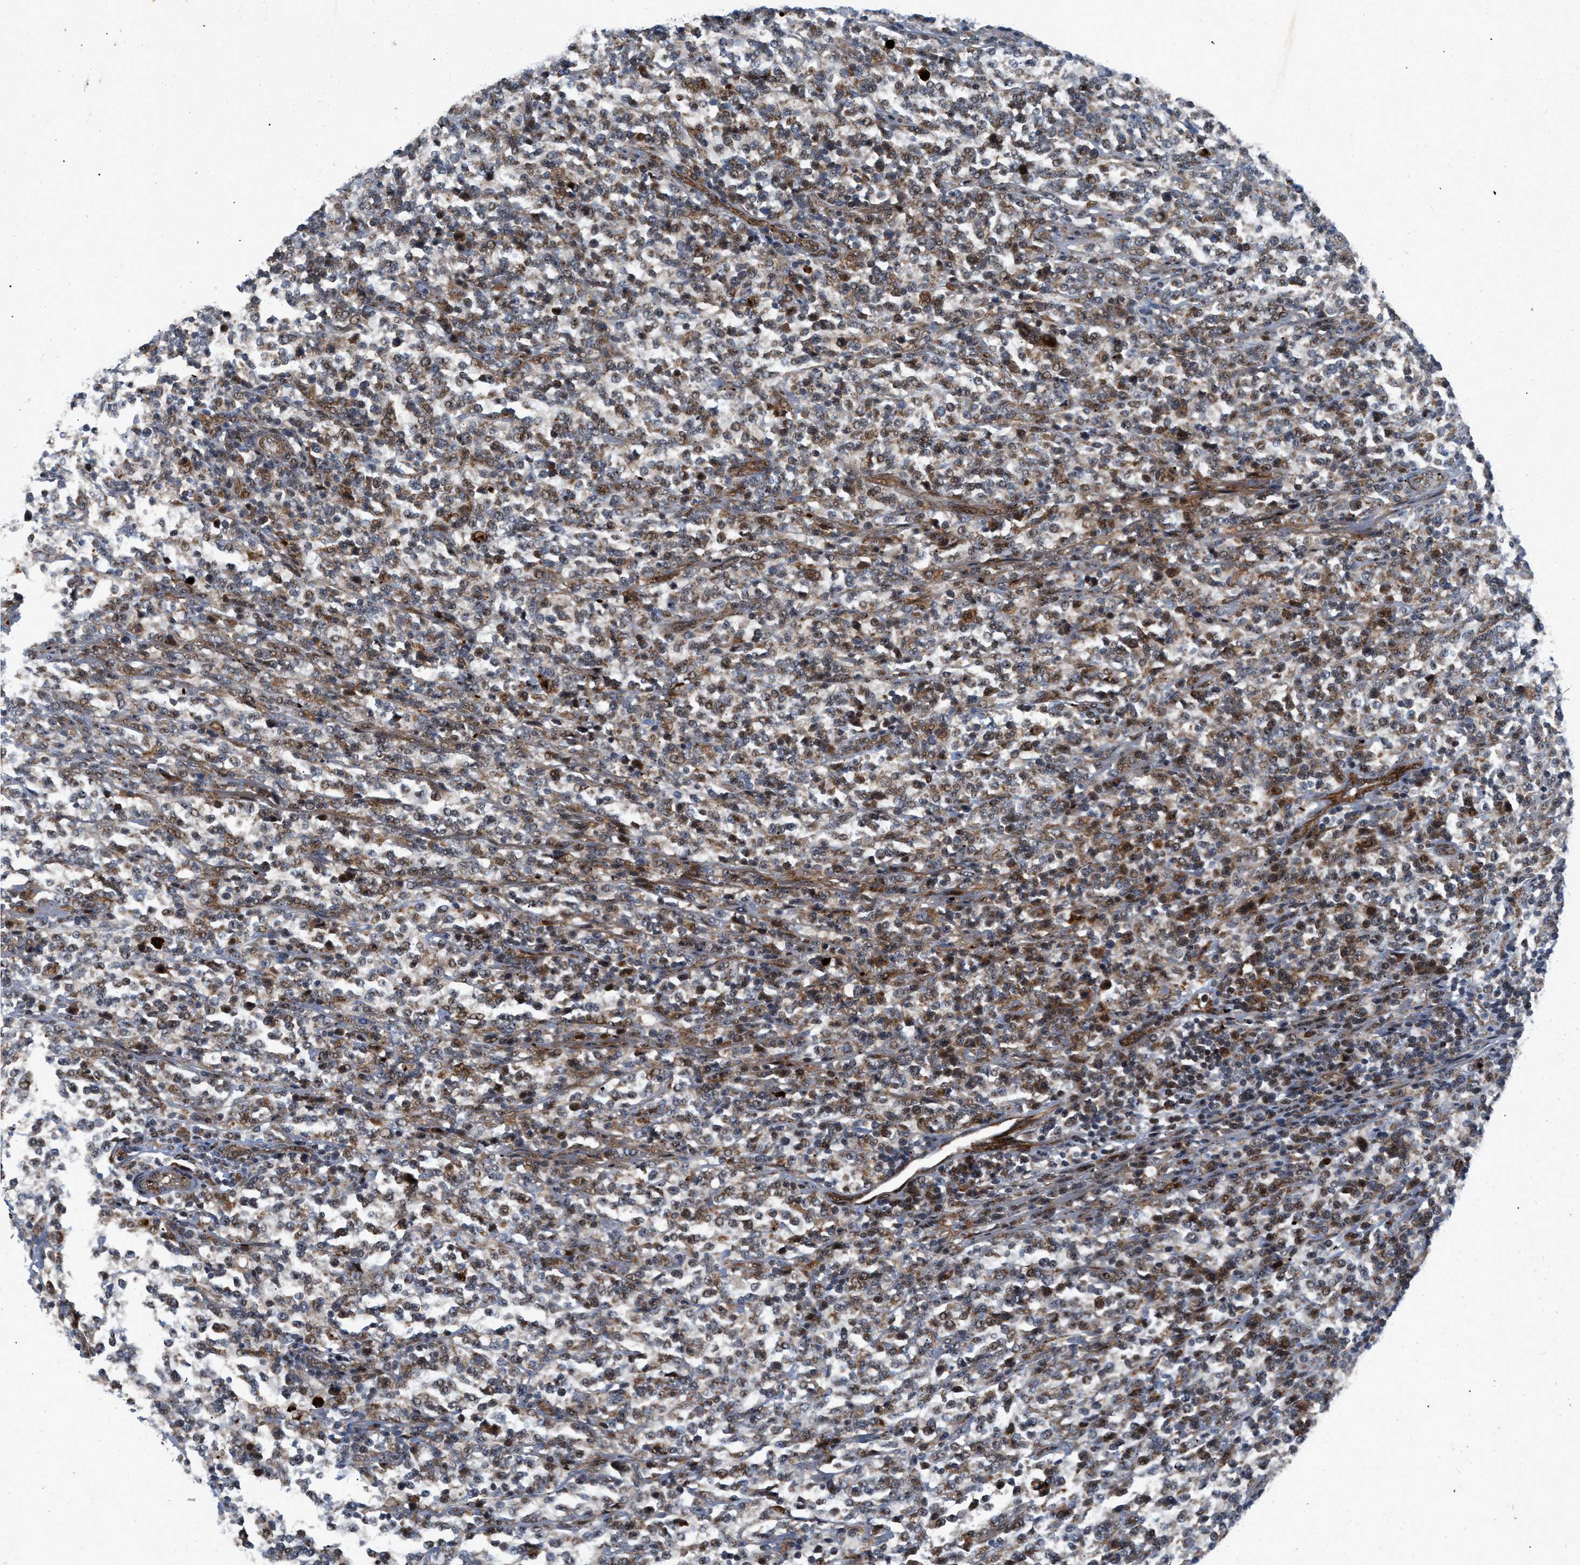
{"staining": {"intensity": "moderate", "quantity": "25%-75%", "location": "cytoplasmic/membranous"}, "tissue": "lymphoma", "cell_type": "Tumor cells", "image_type": "cancer", "snomed": [{"axis": "morphology", "description": "Malignant lymphoma, non-Hodgkin's type, High grade"}, {"axis": "topography", "description": "Soft tissue"}], "caption": "Immunohistochemistry histopathology image of human lymphoma stained for a protein (brown), which exhibits medium levels of moderate cytoplasmic/membranous positivity in approximately 25%-75% of tumor cells.", "gene": "AP3M2", "patient": {"sex": "male", "age": 18}}